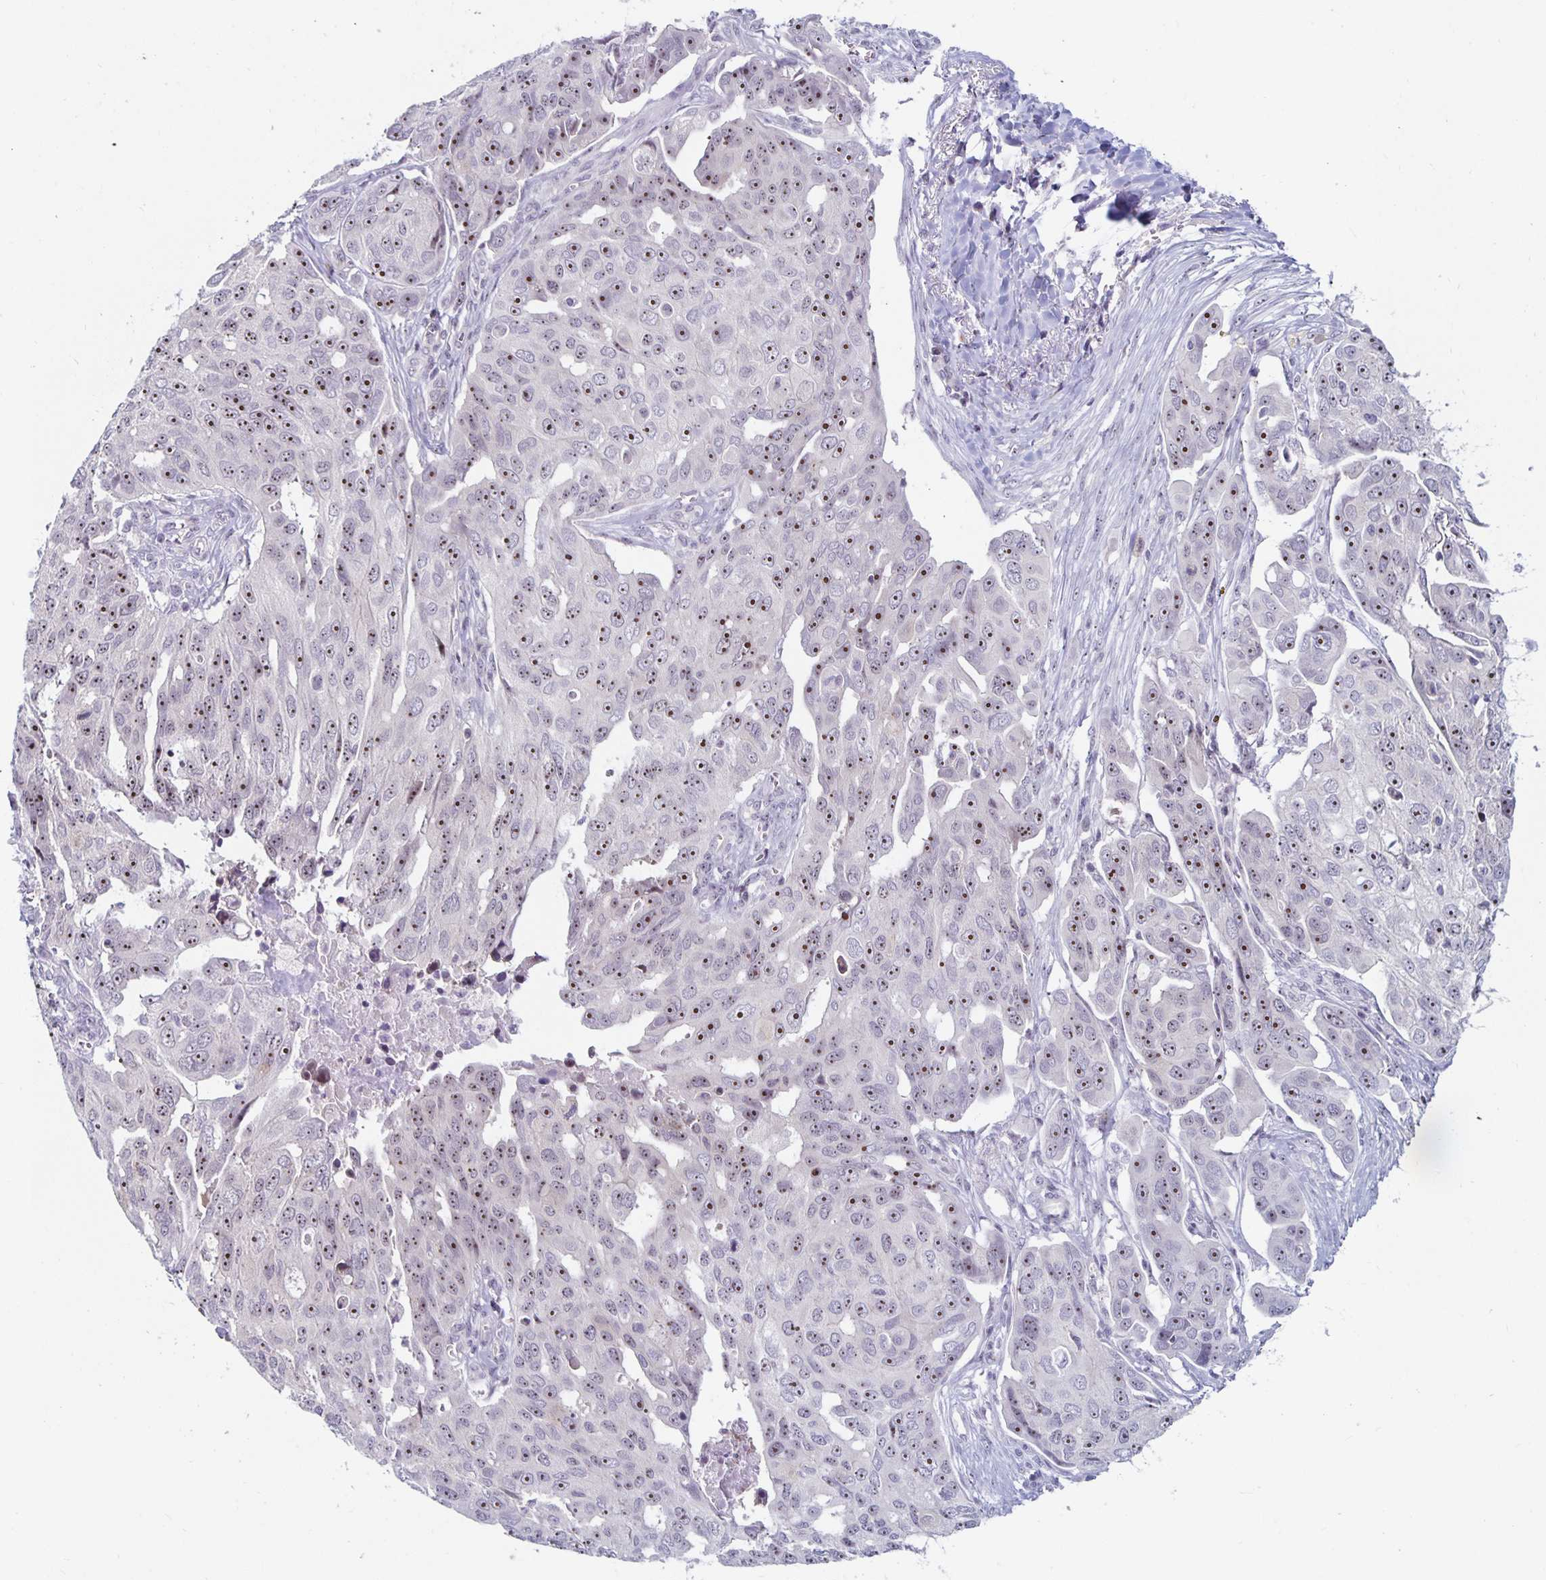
{"staining": {"intensity": "moderate", "quantity": ">75%", "location": "nuclear"}, "tissue": "ovarian cancer", "cell_type": "Tumor cells", "image_type": "cancer", "snomed": [{"axis": "morphology", "description": "Carcinoma, endometroid"}, {"axis": "topography", "description": "Ovary"}], "caption": "This is a micrograph of immunohistochemistry (IHC) staining of endometroid carcinoma (ovarian), which shows moderate staining in the nuclear of tumor cells.", "gene": "NUP85", "patient": {"sex": "female", "age": 70}}